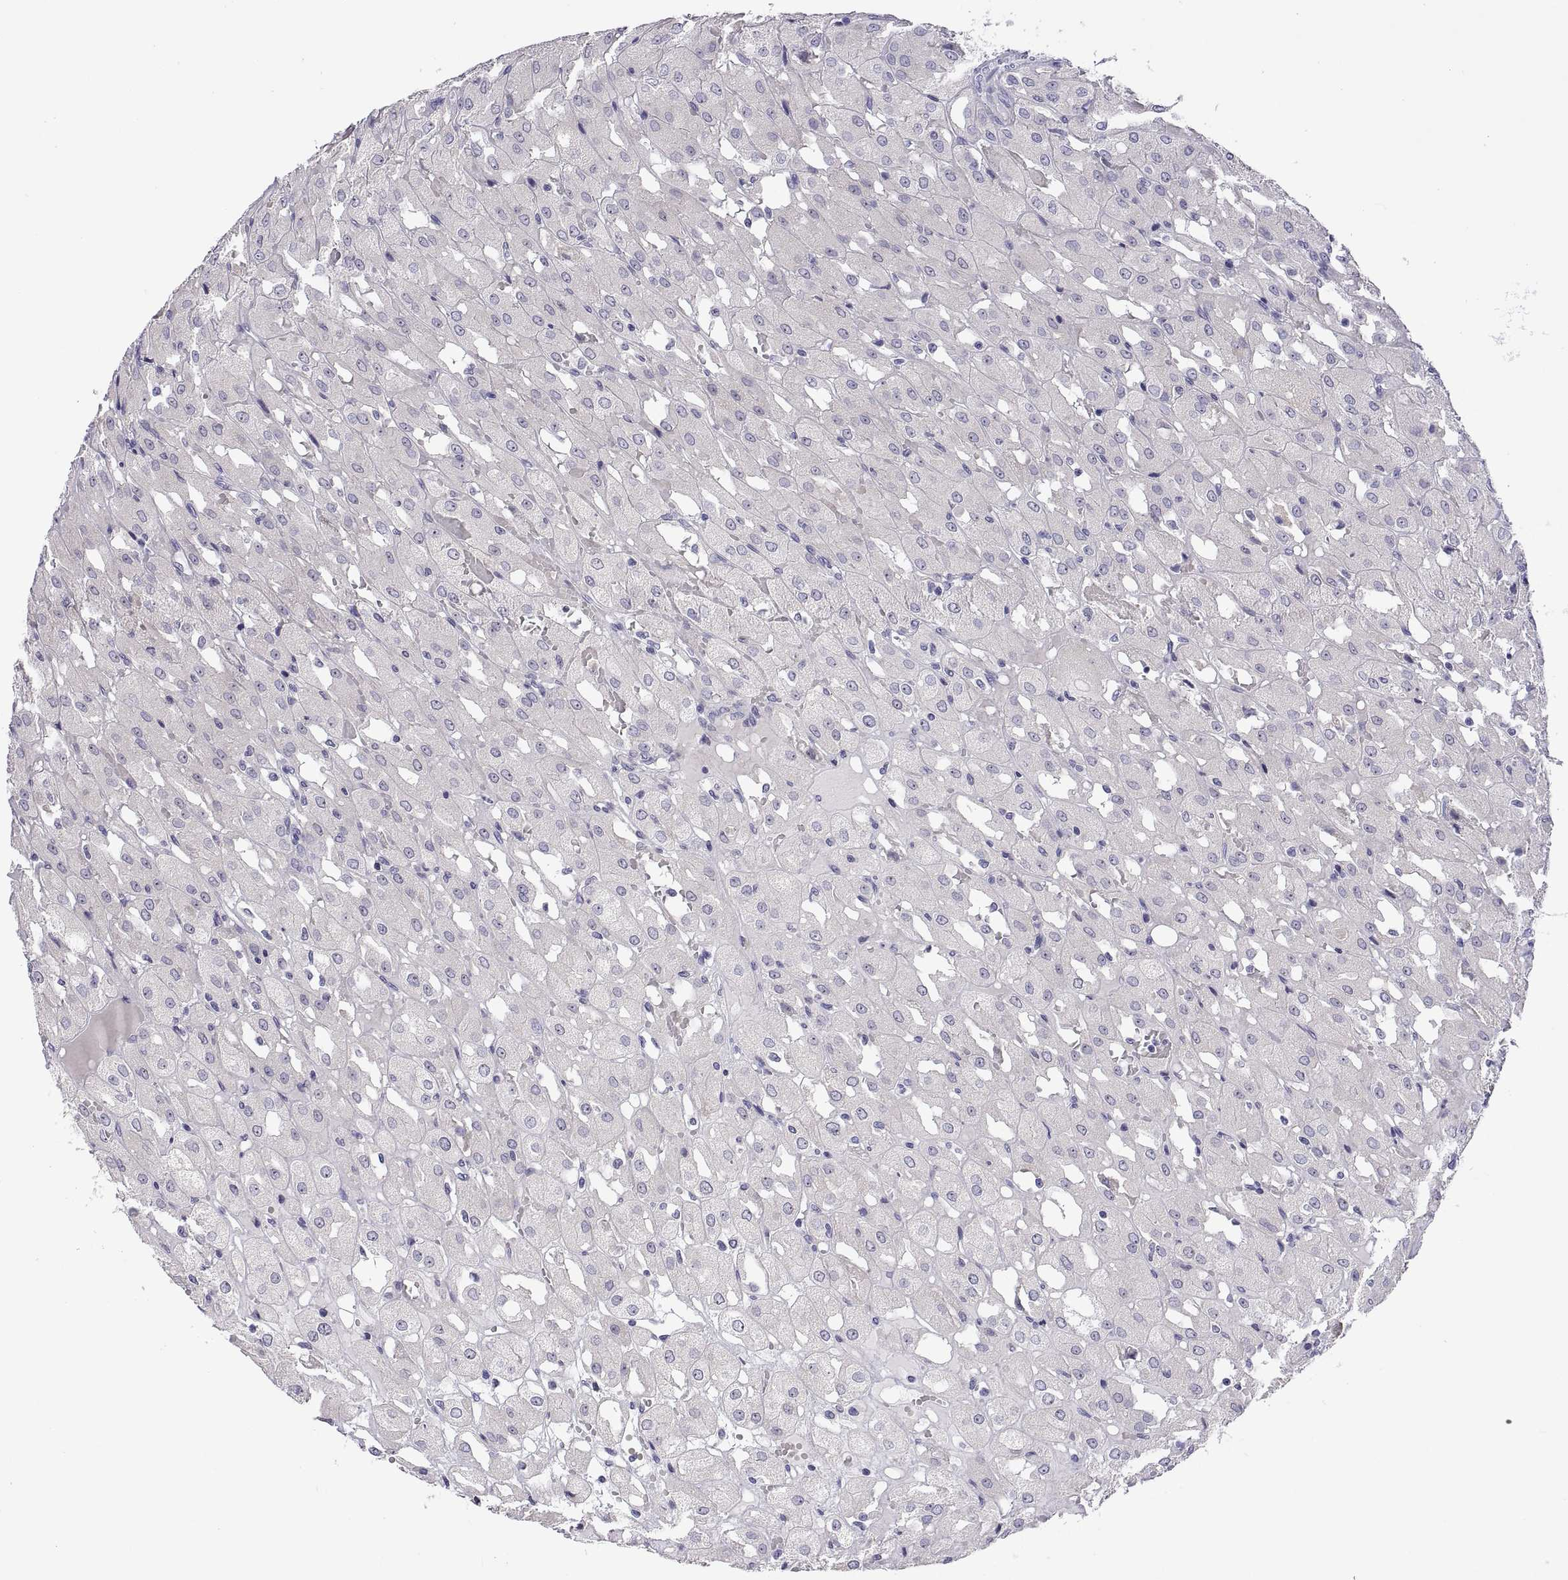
{"staining": {"intensity": "negative", "quantity": "none", "location": "none"}, "tissue": "renal cancer", "cell_type": "Tumor cells", "image_type": "cancer", "snomed": [{"axis": "morphology", "description": "Adenocarcinoma, NOS"}, {"axis": "topography", "description": "Kidney"}], "caption": "This is an immunohistochemistry (IHC) micrograph of human renal cancer (adenocarcinoma). There is no positivity in tumor cells.", "gene": "VSX2", "patient": {"sex": "male", "age": 72}}